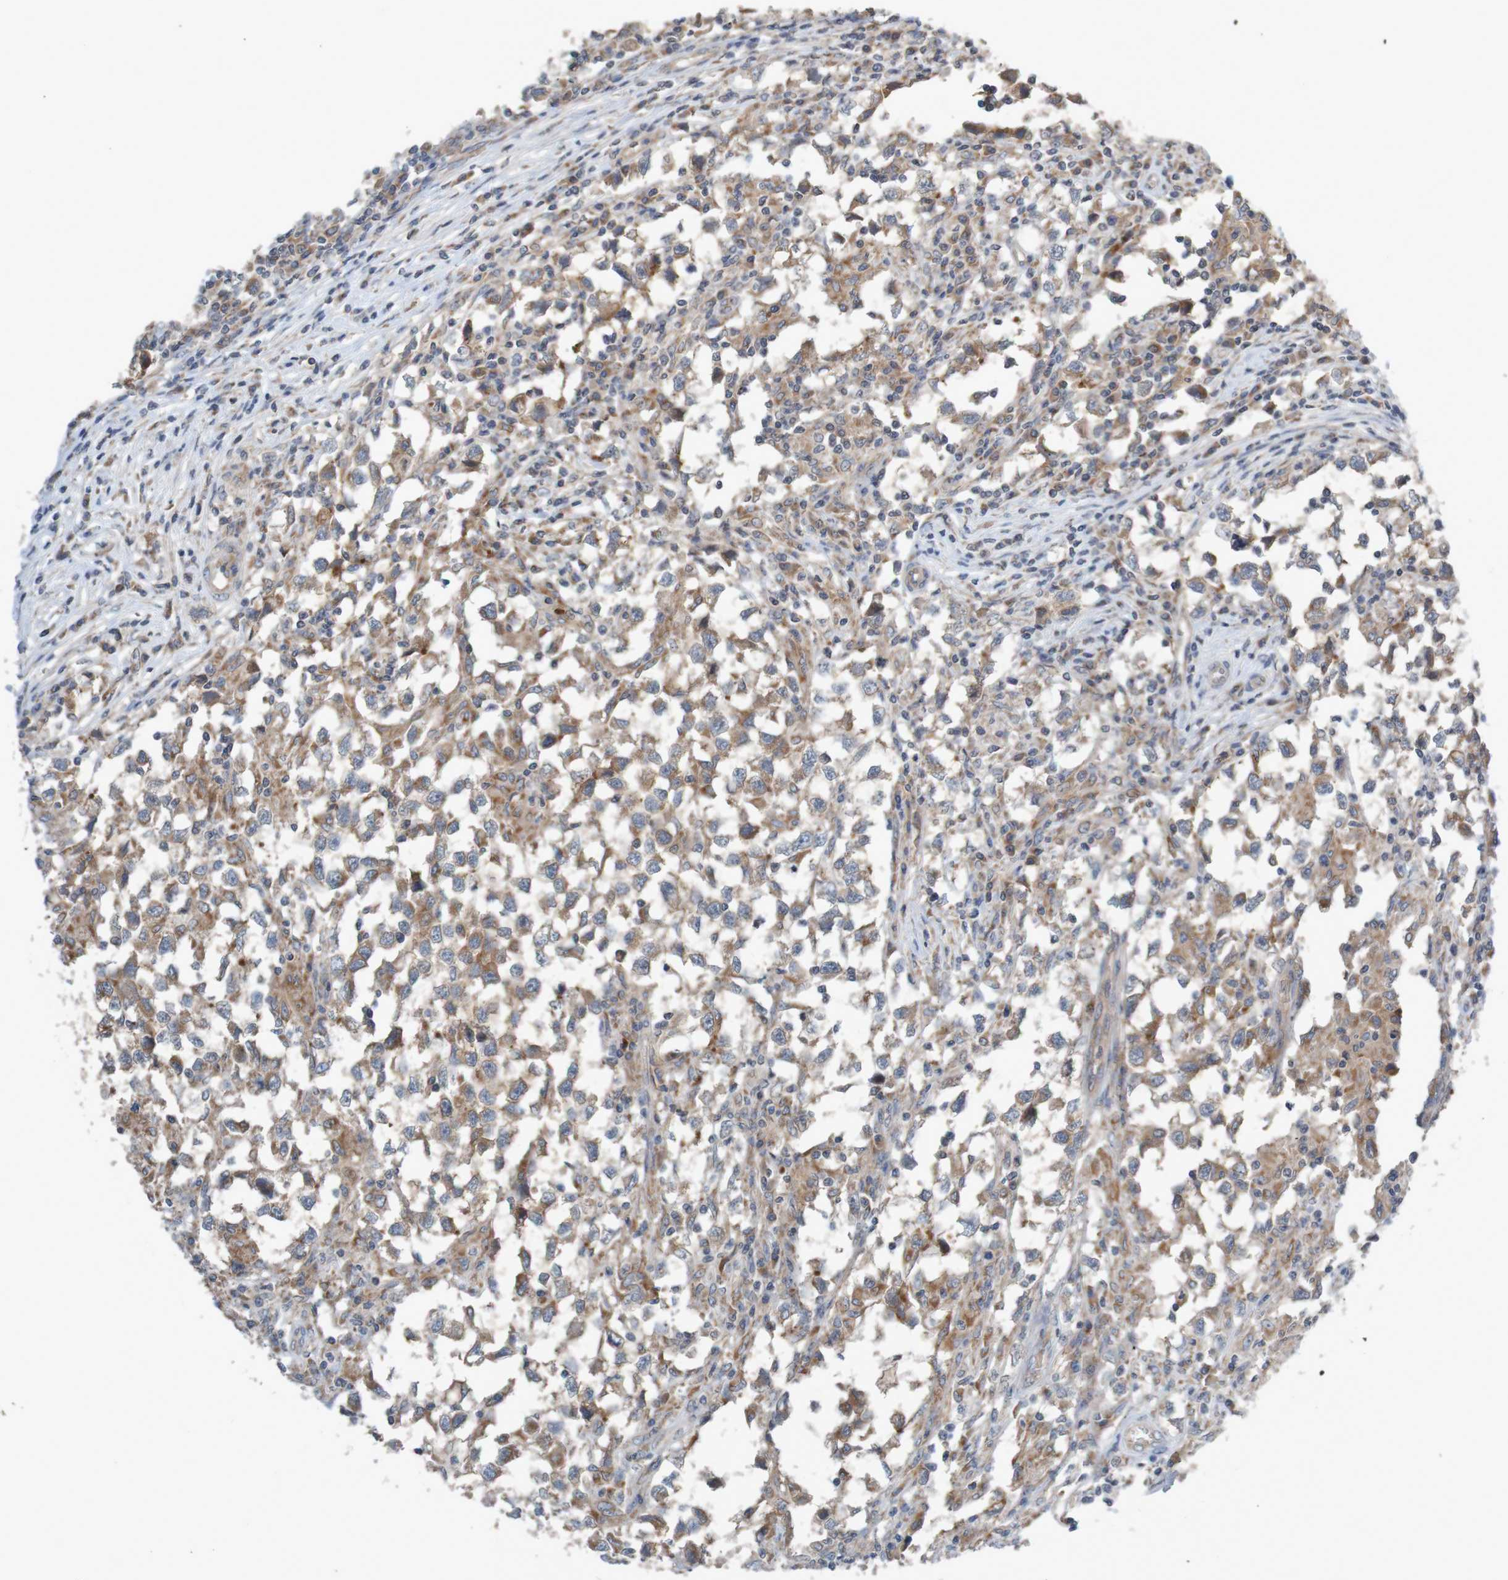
{"staining": {"intensity": "moderate", "quantity": ">75%", "location": "cytoplasmic/membranous"}, "tissue": "testis cancer", "cell_type": "Tumor cells", "image_type": "cancer", "snomed": [{"axis": "morphology", "description": "Carcinoma, Embryonal, NOS"}, {"axis": "topography", "description": "Testis"}], "caption": "A brown stain labels moderate cytoplasmic/membranous positivity of a protein in testis embryonal carcinoma tumor cells.", "gene": "B3GAT2", "patient": {"sex": "male", "age": 21}}